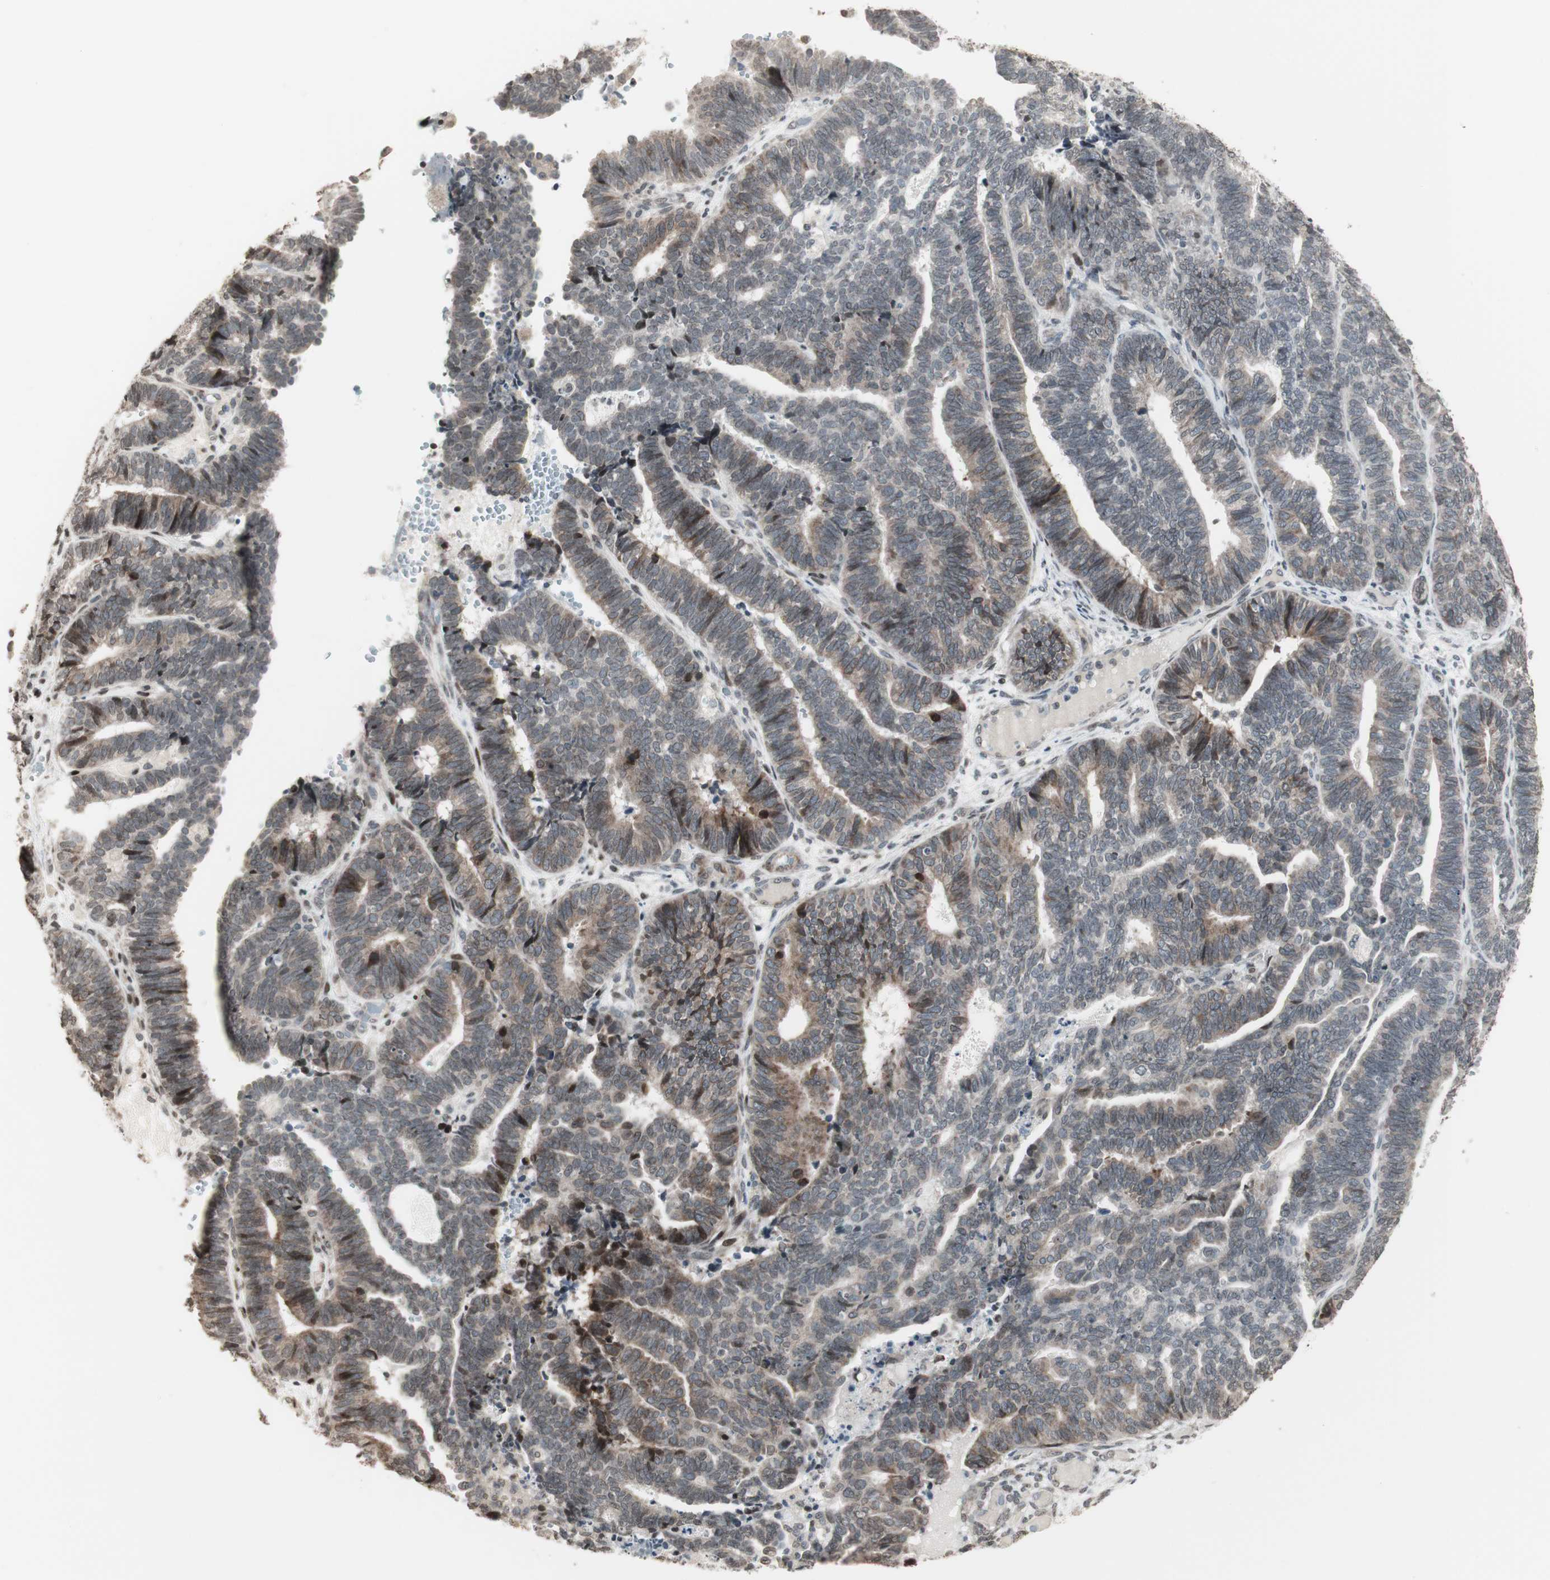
{"staining": {"intensity": "moderate", "quantity": "<25%", "location": "cytoplasmic/membranous,nuclear"}, "tissue": "endometrial cancer", "cell_type": "Tumor cells", "image_type": "cancer", "snomed": [{"axis": "morphology", "description": "Adenocarcinoma, NOS"}, {"axis": "topography", "description": "Endometrium"}], "caption": "The histopathology image displays staining of endometrial adenocarcinoma, revealing moderate cytoplasmic/membranous and nuclear protein expression (brown color) within tumor cells. (IHC, brightfield microscopy, high magnification).", "gene": "CBLC", "patient": {"sex": "female", "age": 70}}